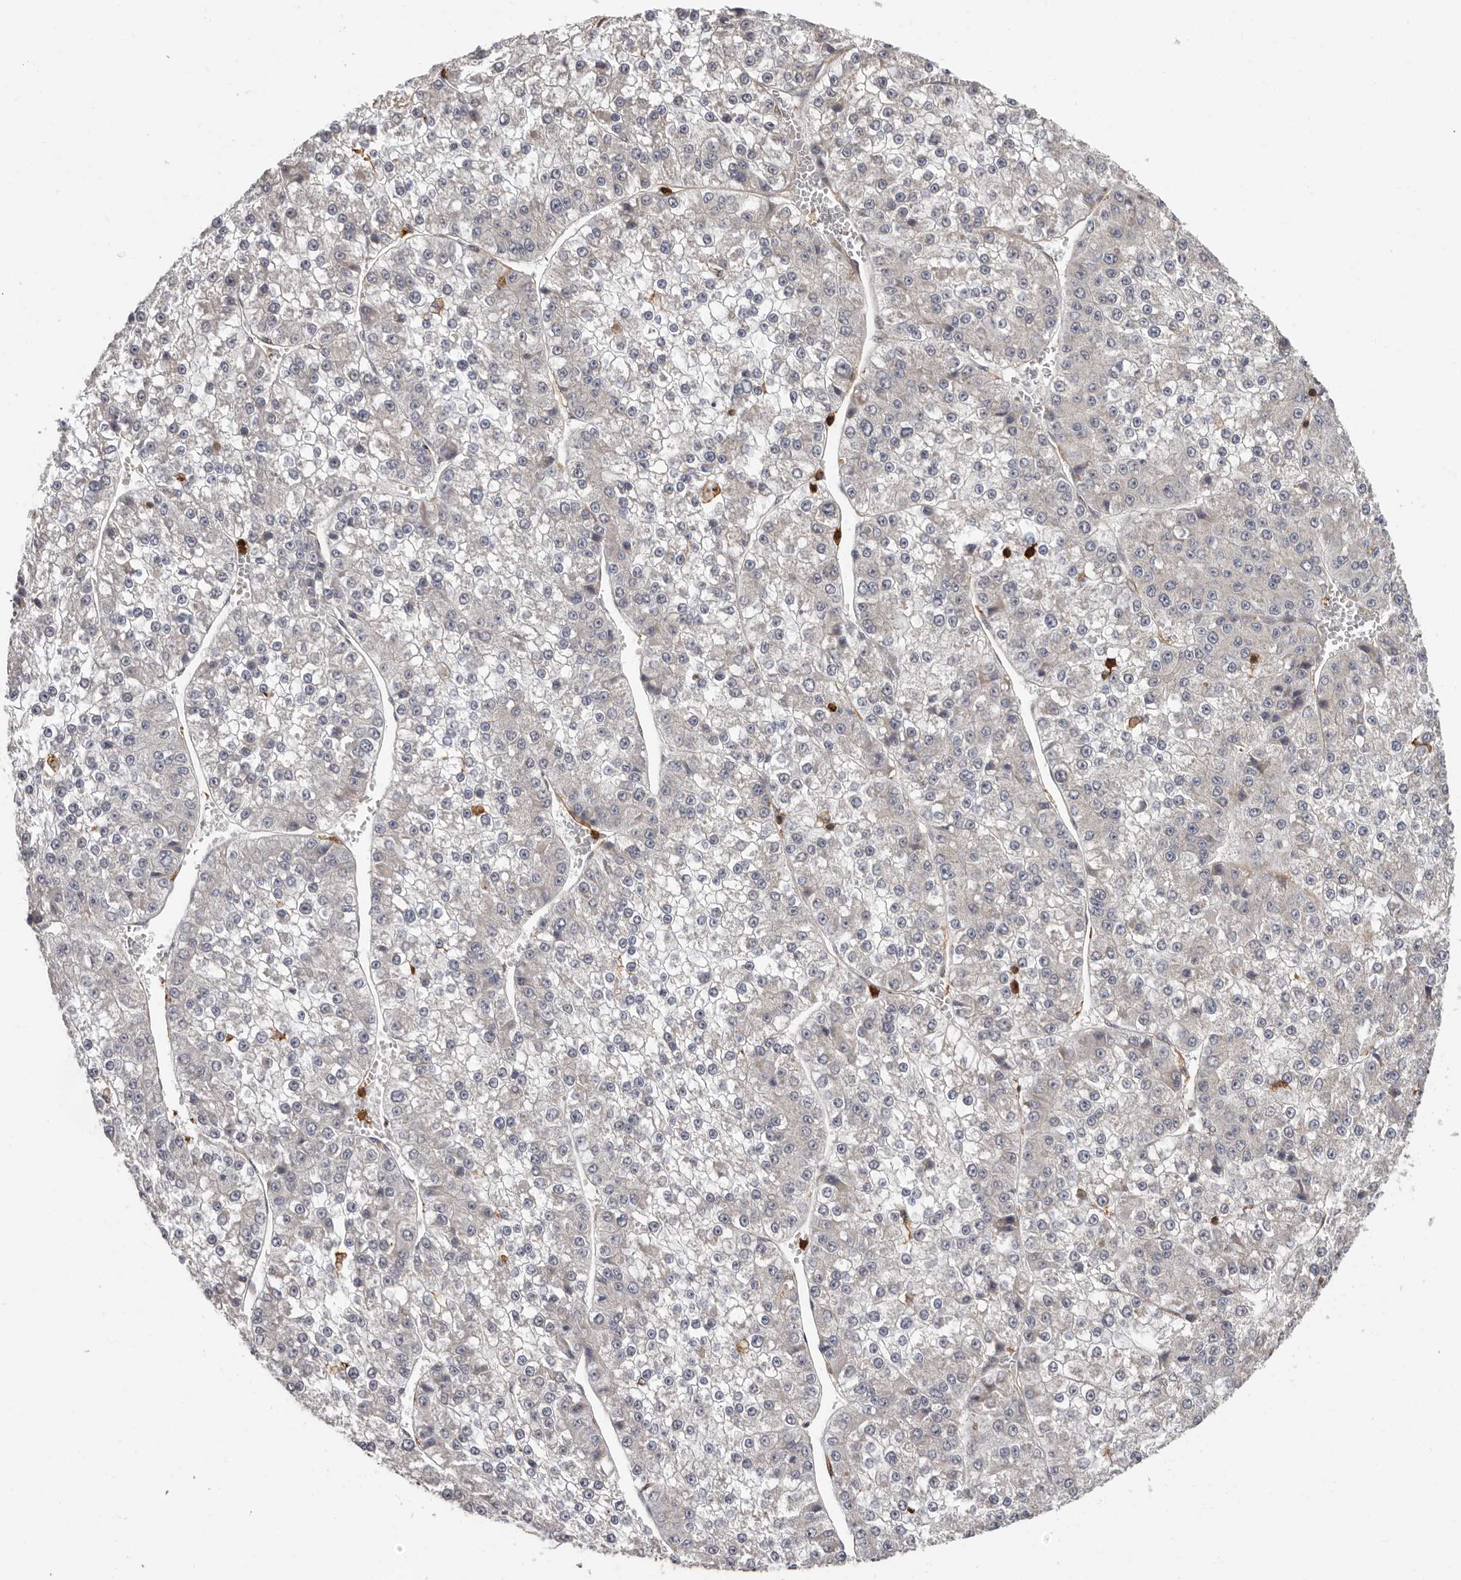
{"staining": {"intensity": "negative", "quantity": "none", "location": "none"}, "tissue": "liver cancer", "cell_type": "Tumor cells", "image_type": "cancer", "snomed": [{"axis": "morphology", "description": "Carcinoma, Hepatocellular, NOS"}, {"axis": "topography", "description": "Liver"}], "caption": "IHC histopathology image of human liver cancer stained for a protein (brown), which displays no positivity in tumor cells.", "gene": "PRR12", "patient": {"sex": "female", "age": 73}}